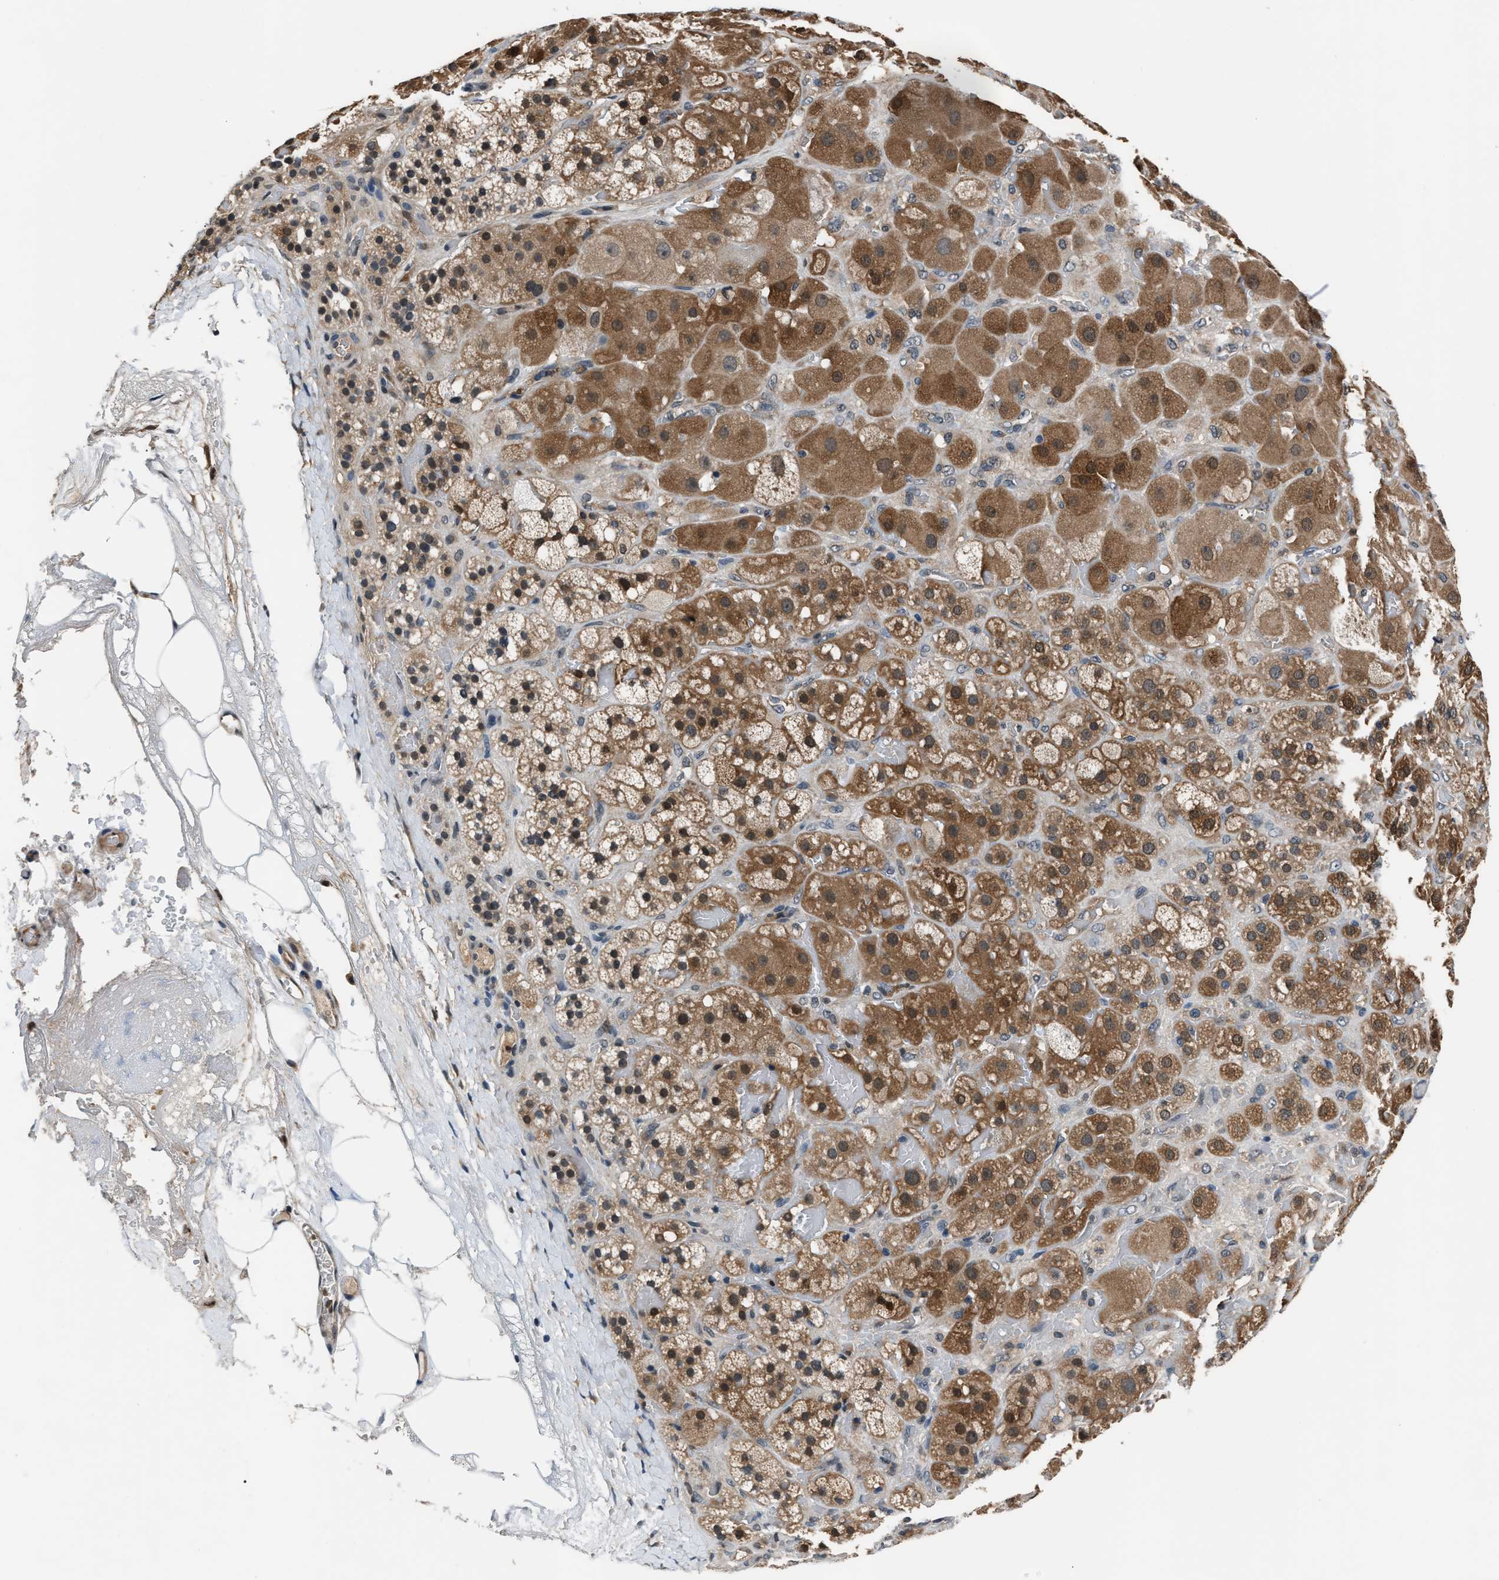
{"staining": {"intensity": "moderate", "quantity": ">75%", "location": "cytoplasmic/membranous,nuclear"}, "tissue": "adrenal gland", "cell_type": "Glandular cells", "image_type": "normal", "snomed": [{"axis": "morphology", "description": "Normal tissue, NOS"}, {"axis": "topography", "description": "Adrenal gland"}], "caption": "Approximately >75% of glandular cells in unremarkable adrenal gland reveal moderate cytoplasmic/membranous,nuclear protein staining as visualized by brown immunohistochemical staining.", "gene": "TP53I3", "patient": {"sex": "female", "age": 47}}